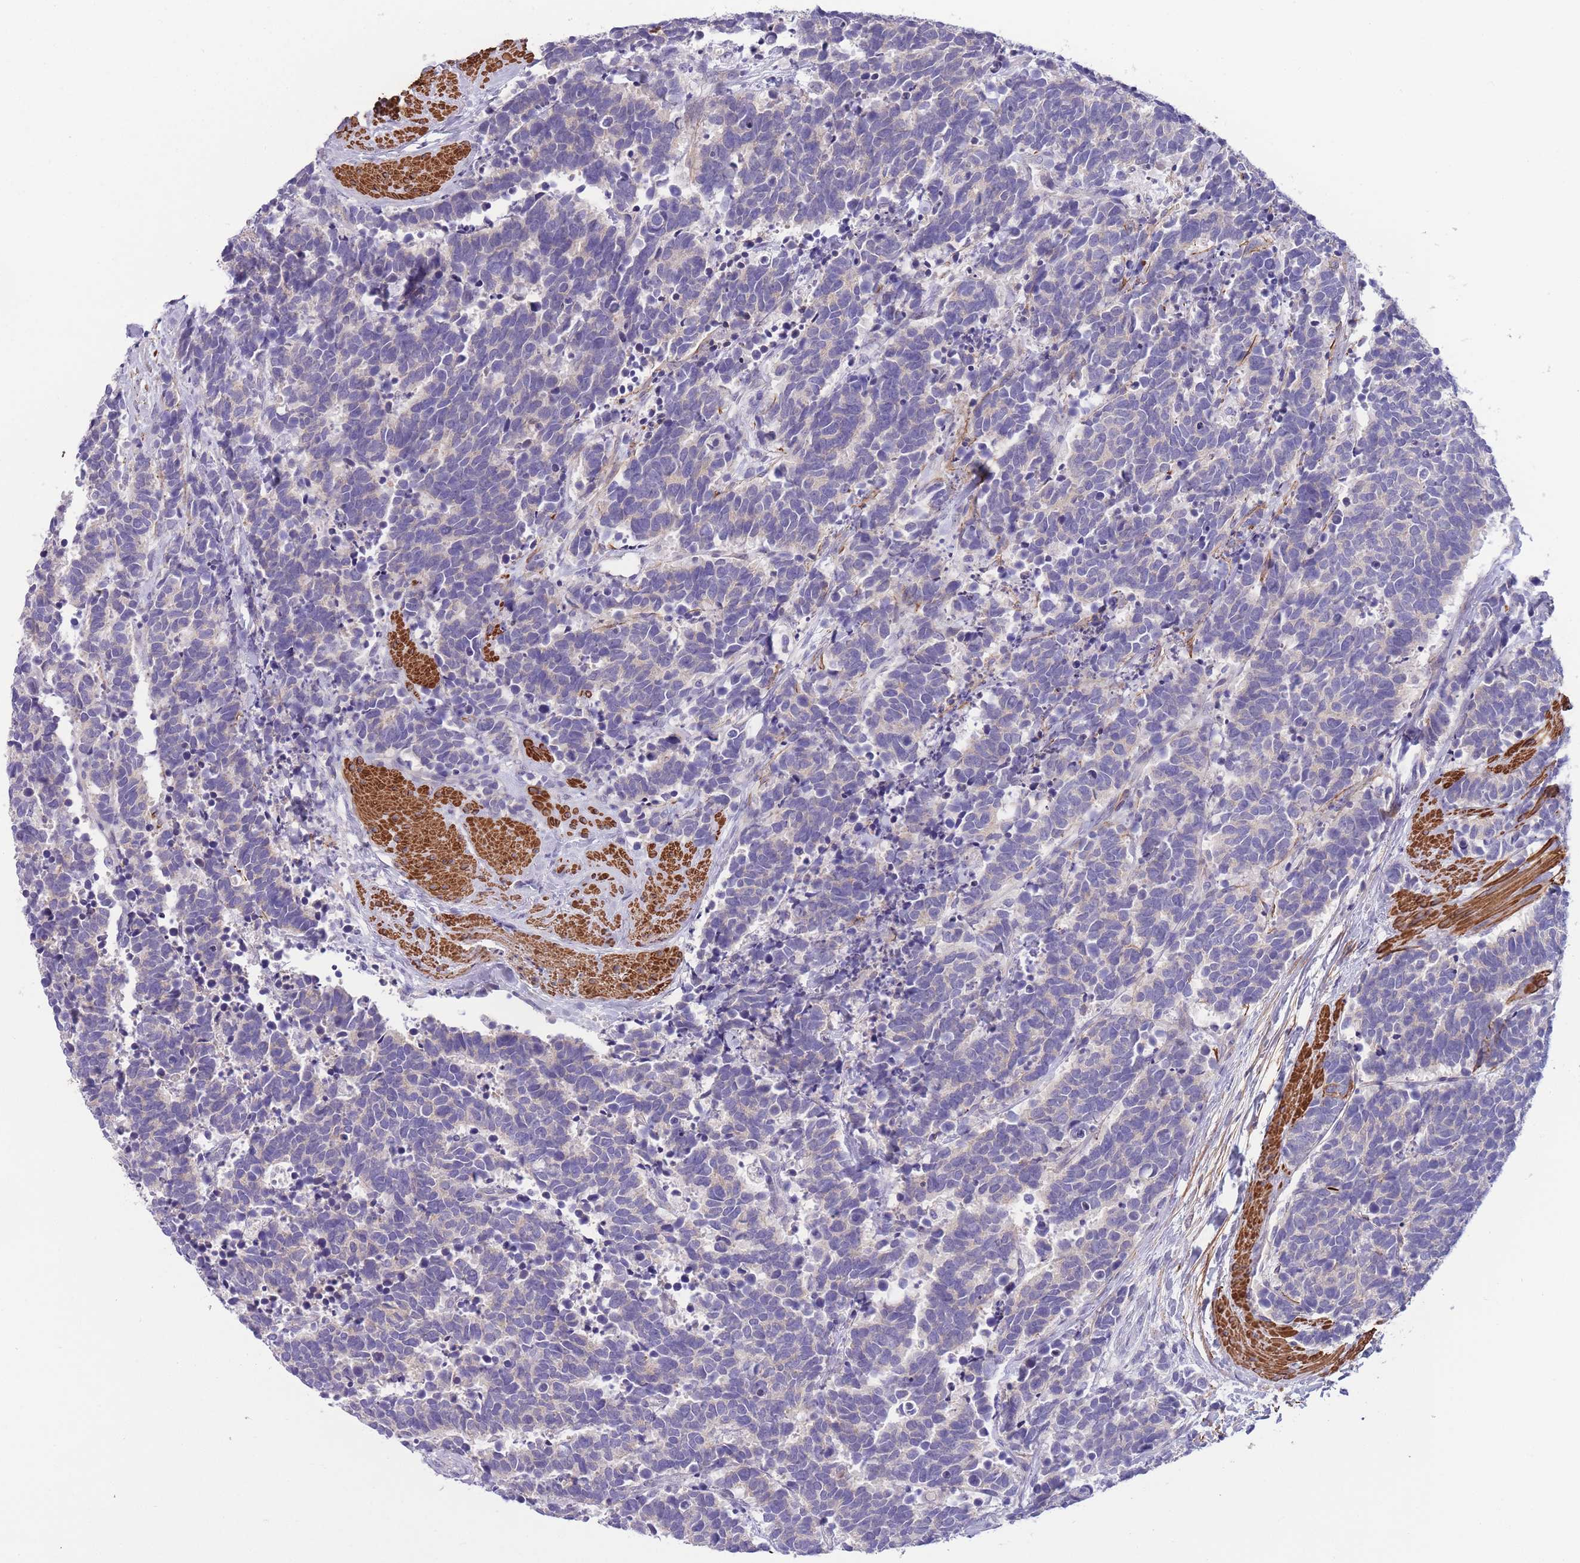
{"staining": {"intensity": "negative", "quantity": "none", "location": "none"}, "tissue": "carcinoid", "cell_type": "Tumor cells", "image_type": "cancer", "snomed": [{"axis": "morphology", "description": "Carcinoma, NOS"}, {"axis": "morphology", "description": "Carcinoid, malignant, NOS"}, {"axis": "topography", "description": "Prostate"}], "caption": "Immunohistochemistry of human carcinoma reveals no staining in tumor cells. (Immunohistochemistry (ihc), brightfield microscopy, high magnification).", "gene": "FAM124A", "patient": {"sex": "male", "age": 57}}